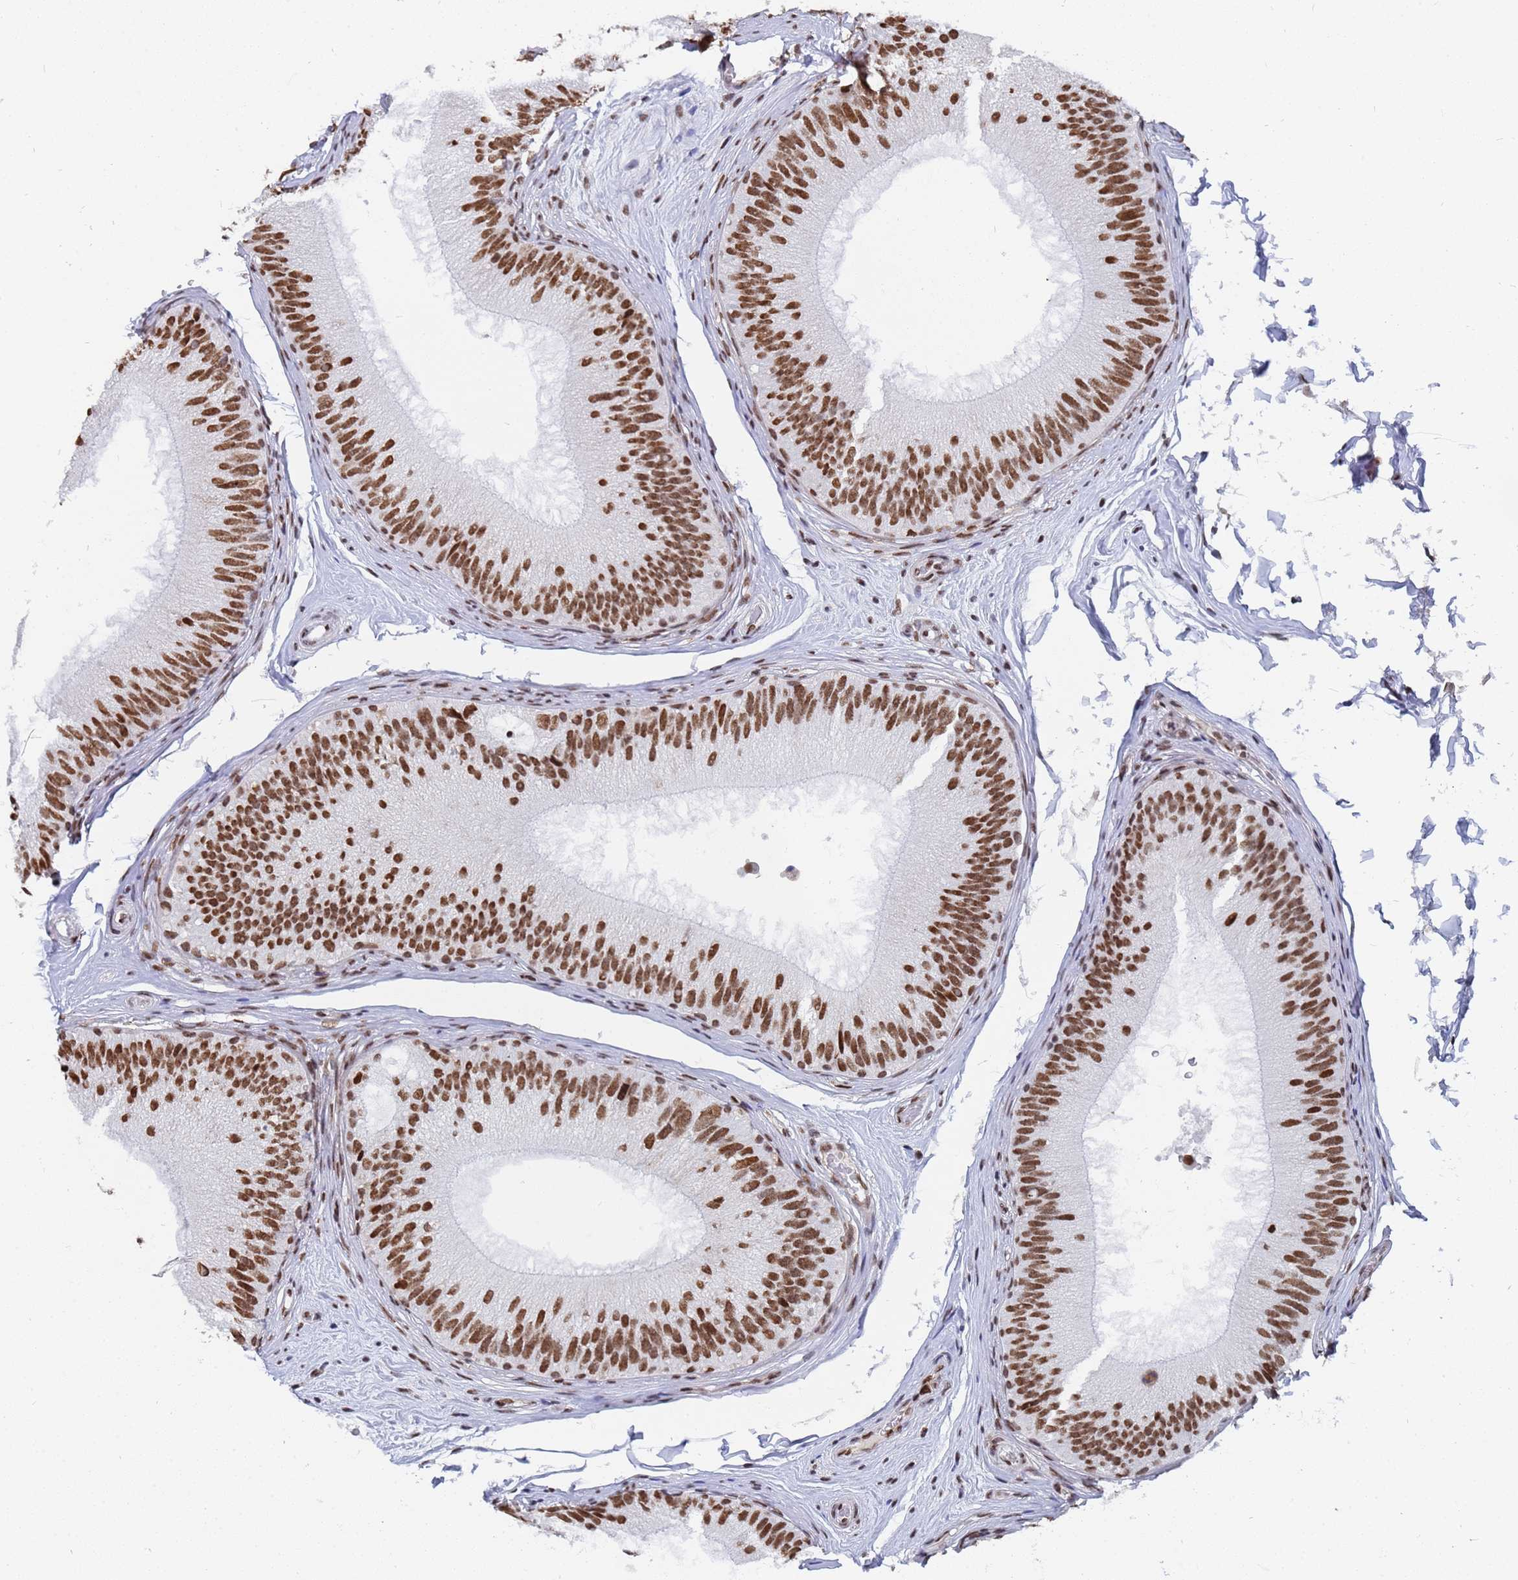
{"staining": {"intensity": "strong", "quantity": ">75%", "location": "nuclear"}, "tissue": "epididymis", "cell_type": "Glandular cells", "image_type": "normal", "snomed": [{"axis": "morphology", "description": "Normal tissue, NOS"}, {"axis": "topography", "description": "Epididymis"}], "caption": "Protein positivity by immunohistochemistry displays strong nuclear staining in about >75% of glandular cells in benign epididymis.", "gene": "RAVER2", "patient": {"sex": "male", "age": 45}}